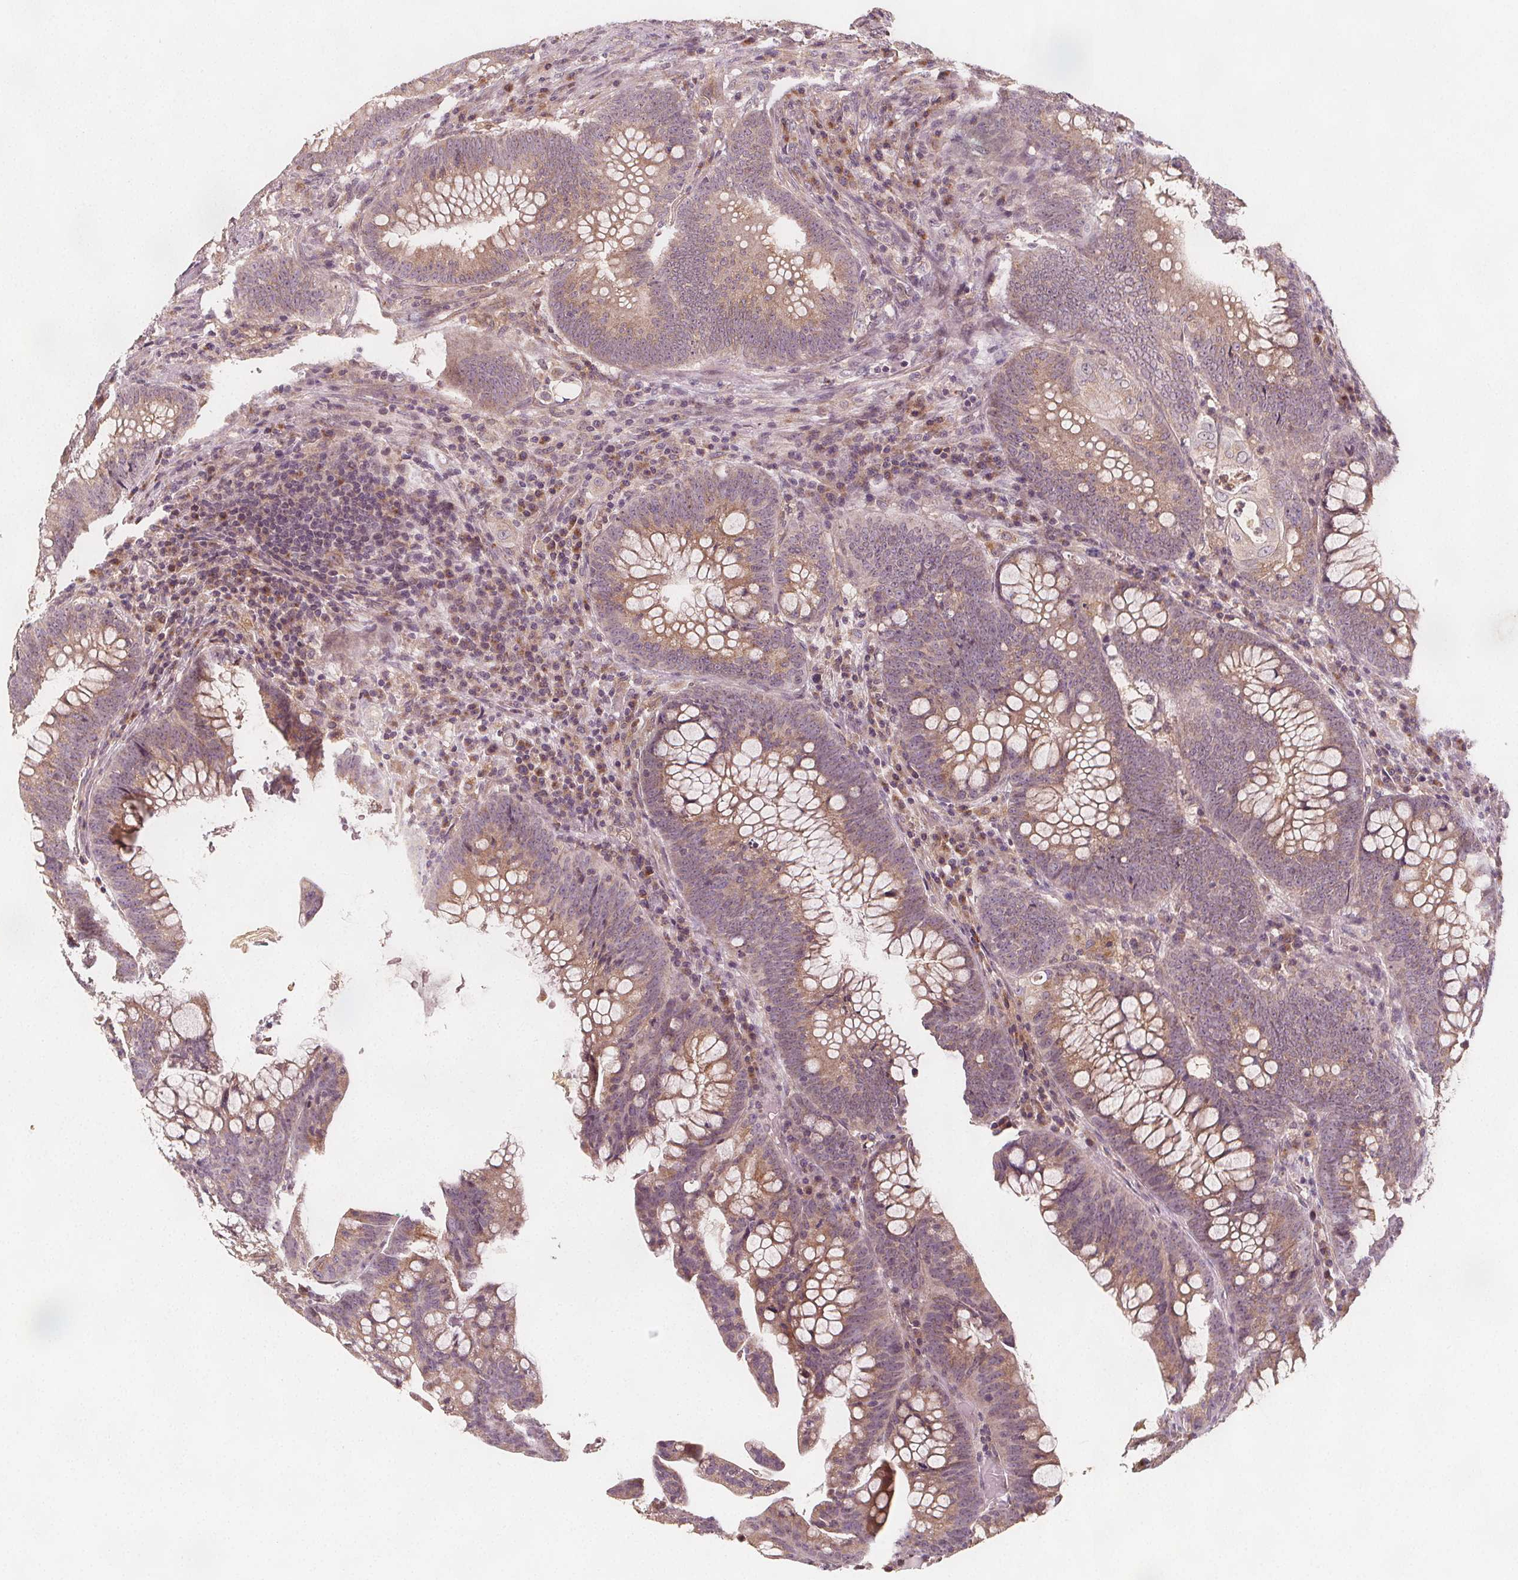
{"staining": {"intensity": "weak", "quantity": ">75%", "location": "cytoplasmic/membranous"}, "tissue": "colorectal cancer", "cell_type": "Tumor cells", "image_type": "cancer", "snomed": [{"axis": "morphology", "description": "Adenocarcinoma, NOS"}, {"axis": "topography", "description": "Colon"}], "caption": "A brown stain labels weak cytoplasmic/membranous staining of a protein in colorectal cancer (adenocarcinoma) tumor cells.", "gene": "NCSTN", "patient": {"sex": "male", "age": 62}}